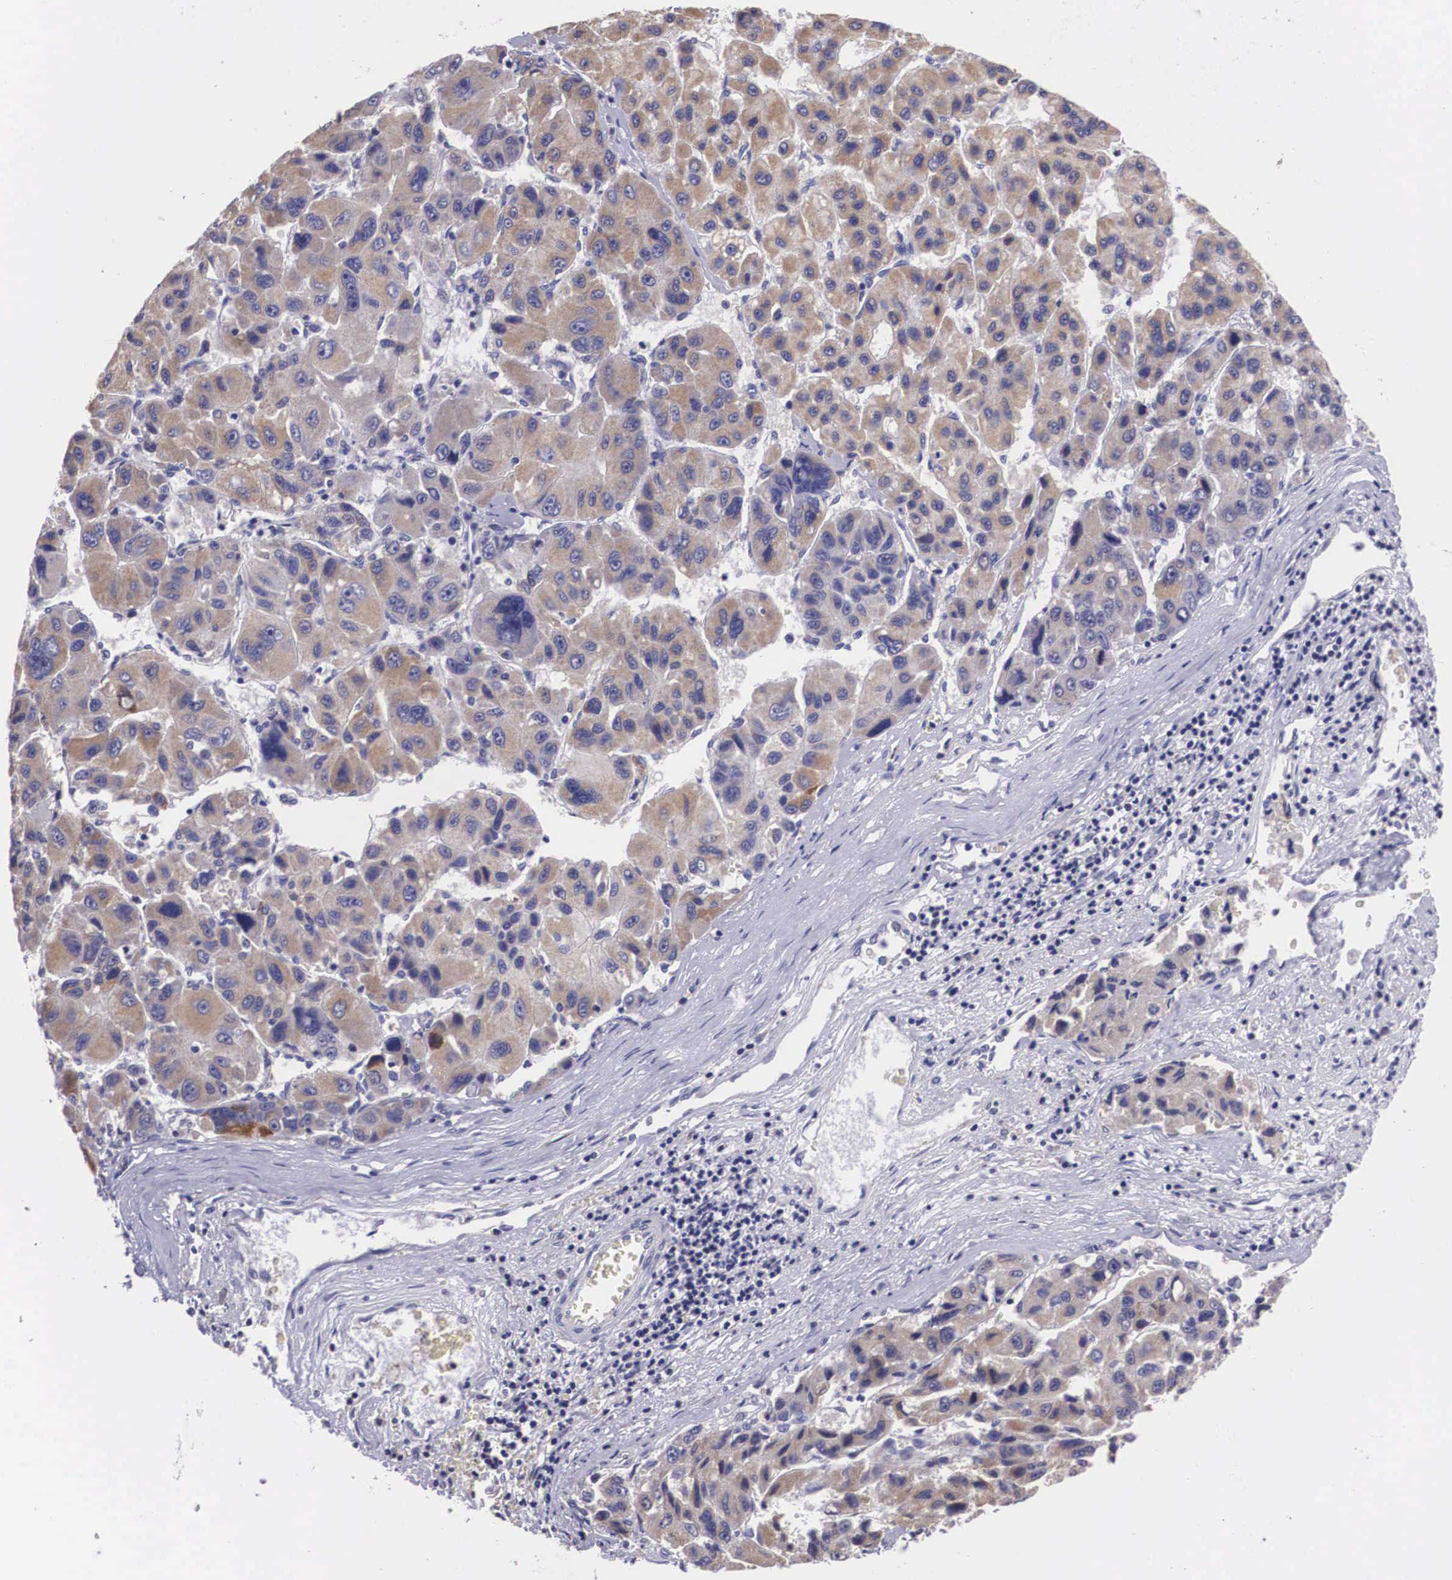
{"staining": {"intensity": "moderate", "quantity": ">75%", "location": "cytoplasmic/membranous"}, "tissue": "liver cancer", "cell_type": "Tumor cells", "image_type": "cancer", "snomed": [{"axis": "morphology", "description": "Carcinoma, Hepatocellular, NOS"}, {"axis": "topography", "description": "Liver"}], "caption": "Tumor cells exhibit medium levels of moderate cytoplasmic/membranous expression in about >75% of cells in human liver cancer.", "gene": "ARG2", "patient": {"sex": "male", "age": 64}}